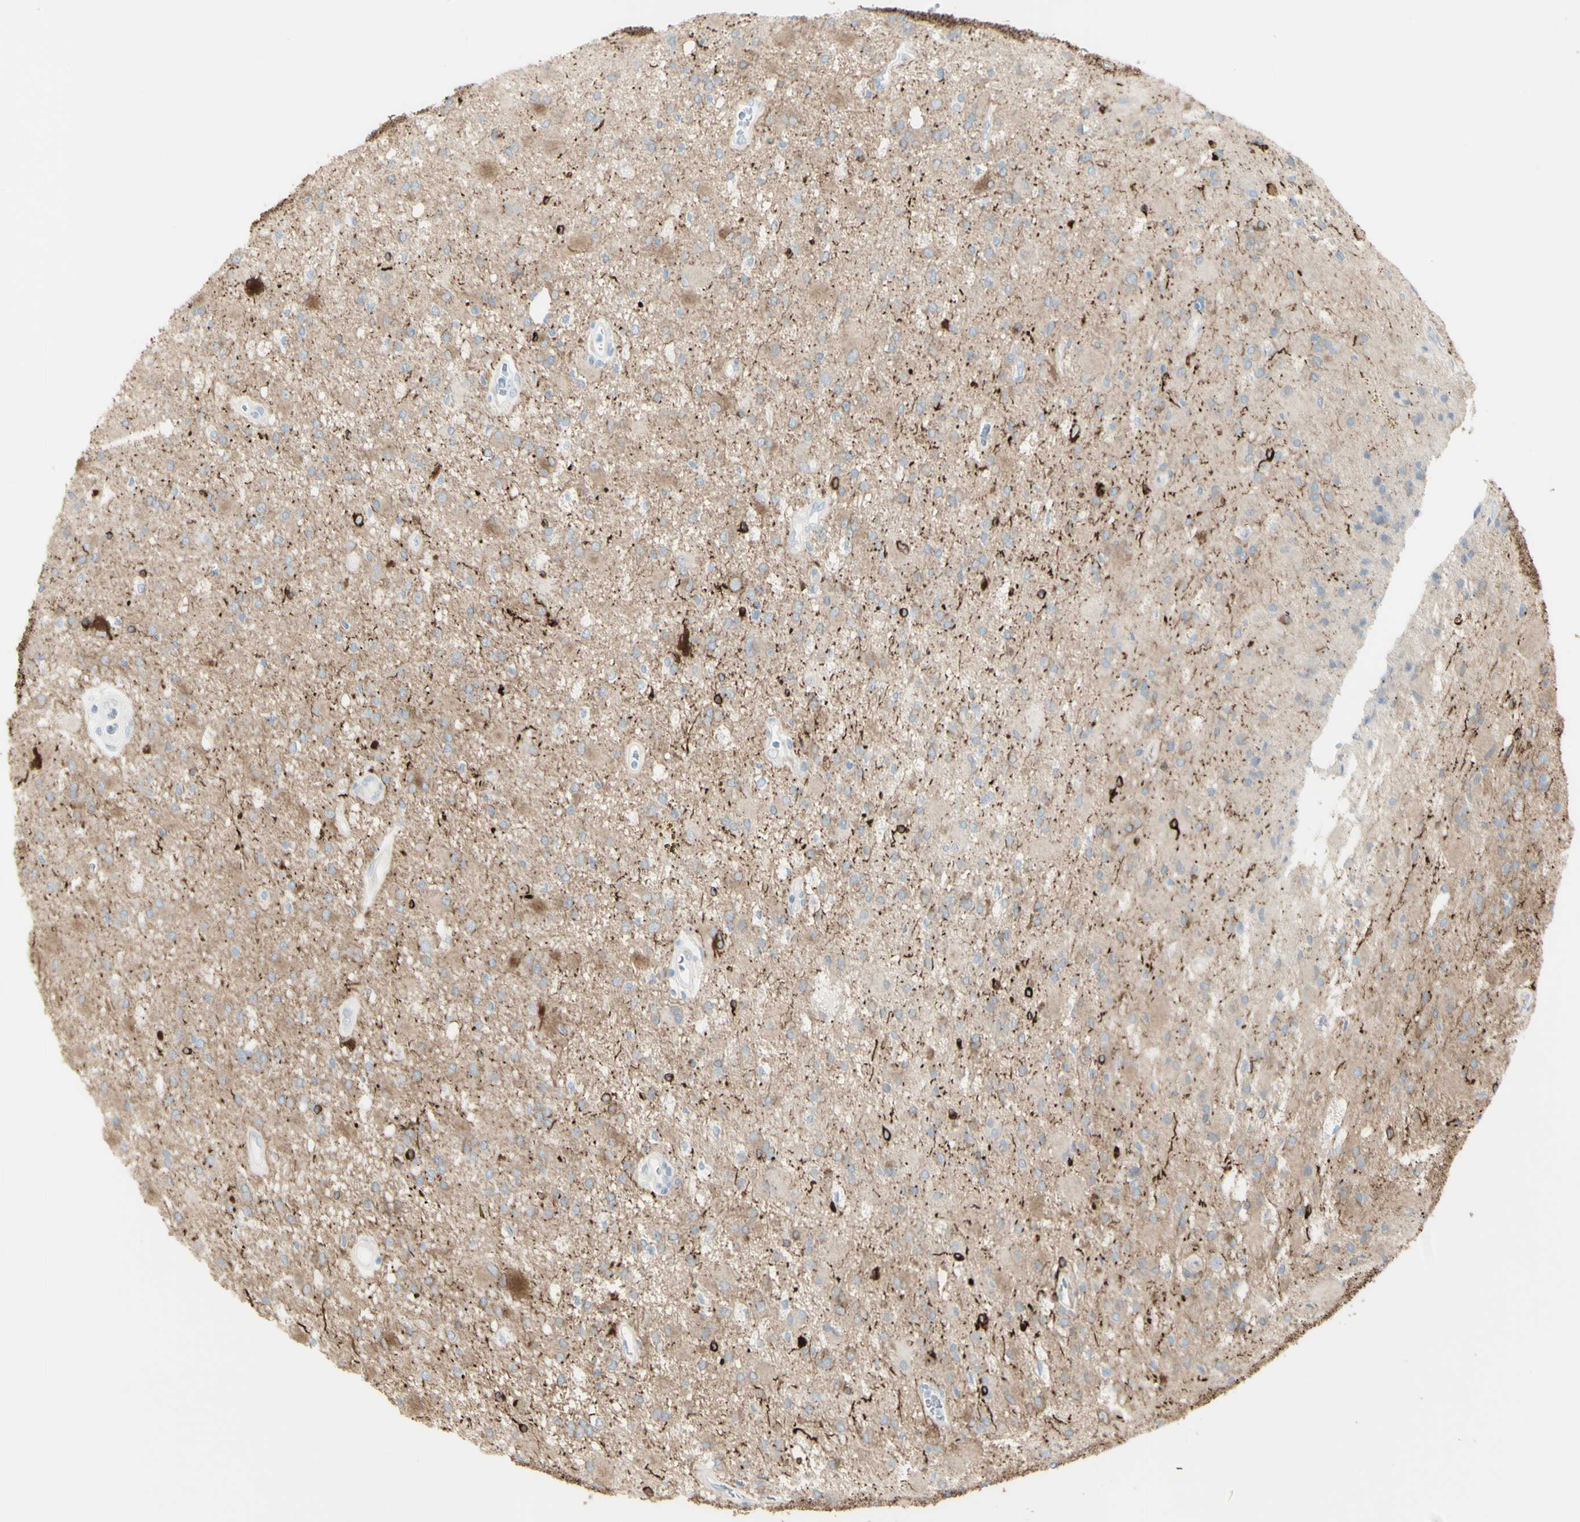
{"staining": {"intensity": "strong", "quantity": "<25%", "location": "cytoplasmic/membranous"}, "tissue": "glioma", "cell_type": "Tumor cells", "image_type": "cancer", "snomed": [{"axis": "morphology", "description": "Glioma, malignant, Low grade"}, {"axis": "topography", "description": "Brain"}], "caption": "DAB immunohistochemical staining of glioma demonstrates strong cytoplasmic/membranous protein positivity in approximately <25% of tumor cells. (DAB IHC with brightfield microscopy, high magnification).", "gene": "ENSG00000198211", "patient": {"sex": "male", "age": 58}}